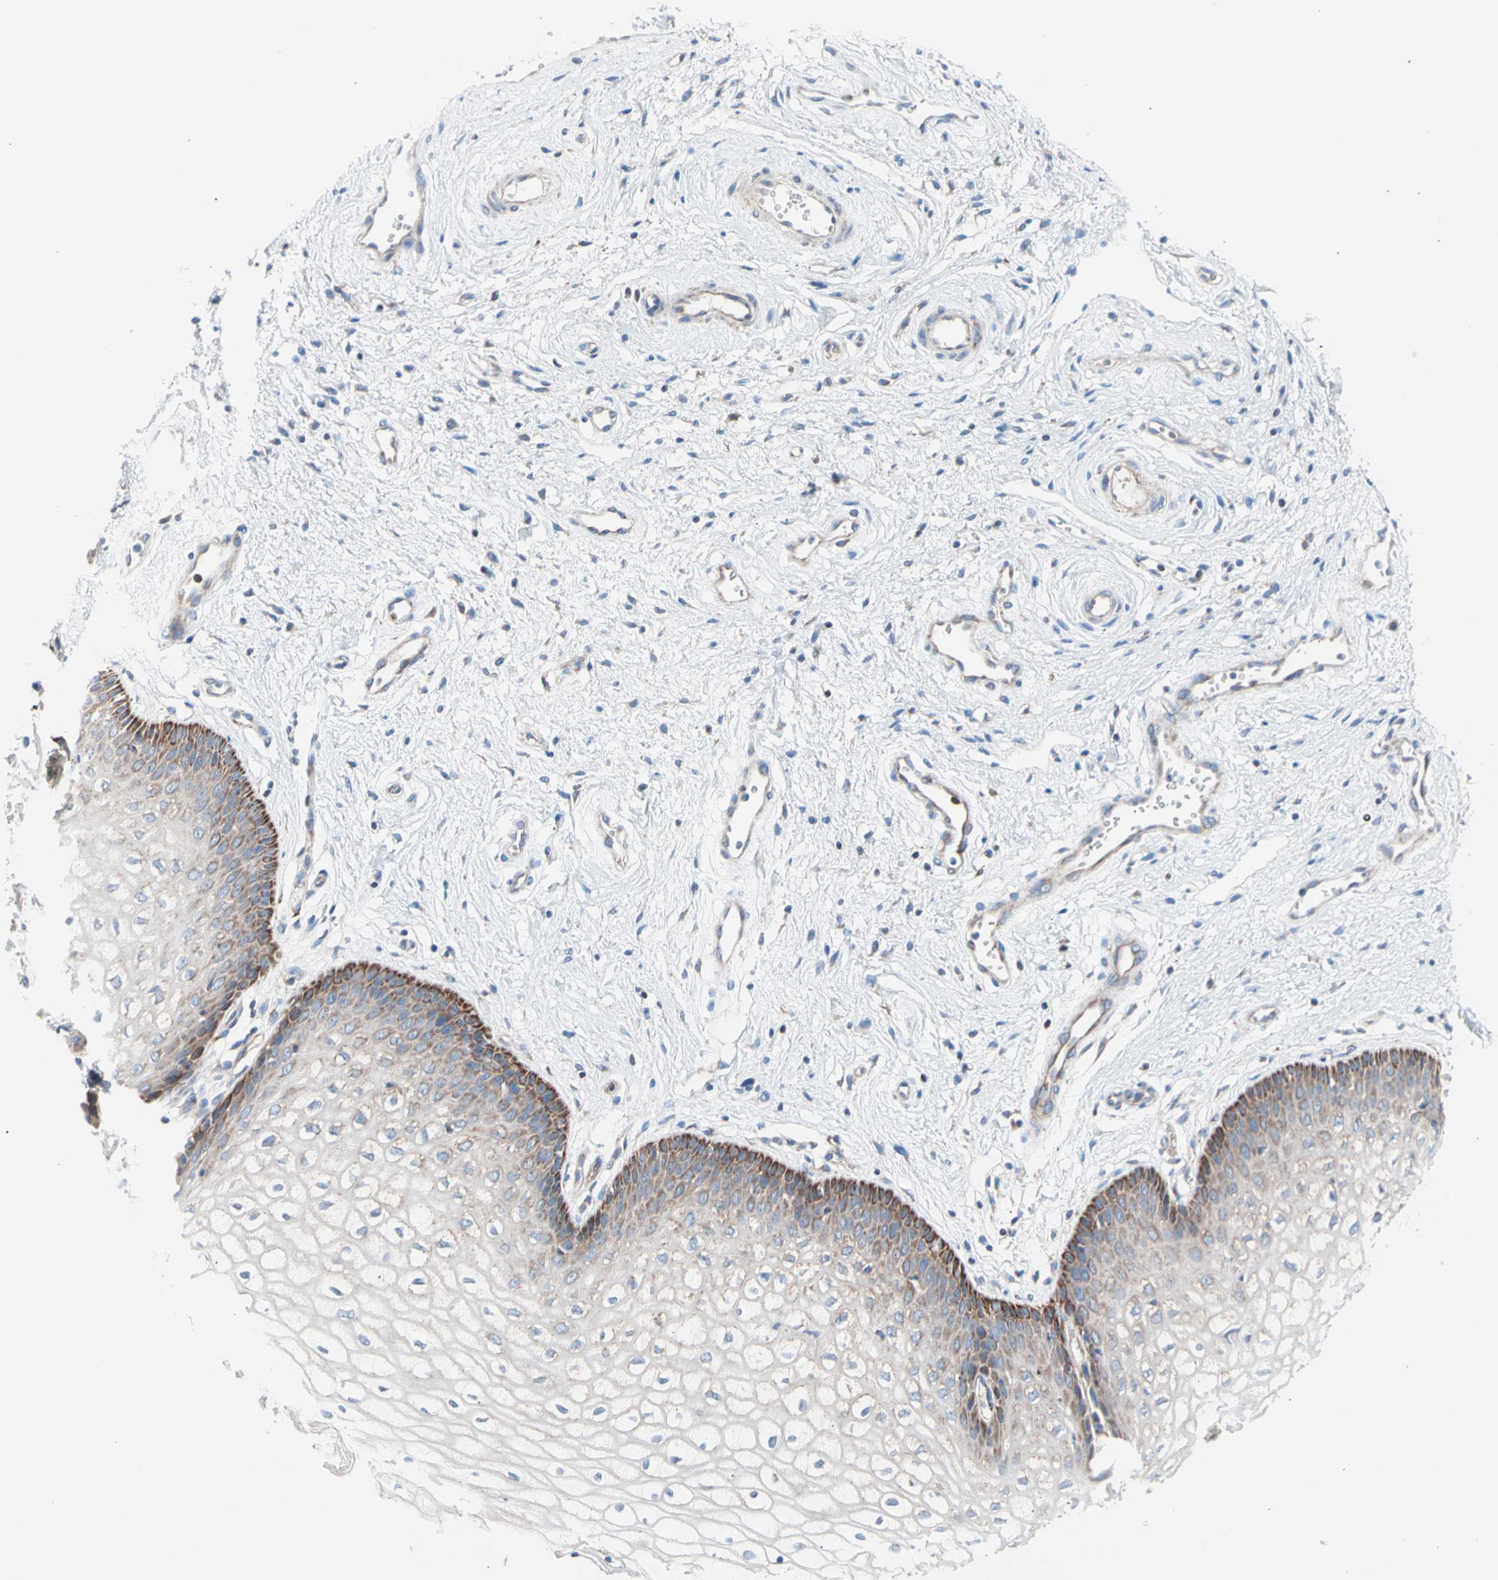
{"staining": {"intensity": "strong", "quantity": "25%-75%", "location": "cytoplasmic/membranous"}, "tissue": "vagina", "cell_type": "Squamous epithelial cells", "image_type": "normal", "snomed": [{"axis": "morphology", "description": "Normal tissue, NOS"}, {"axis": "topography", "description": "Vagina"}], "caption": "IHC staining of benign vagina, which shows high levels of strong cytoplasmic/membranous positivity in about 25%-75% of squamous epithelial cells indicating strong cytoplasmic/membranous protein expression. The staining was performed using DAB (brown) for protein detection and nuclei were counterstained in hematoxylin (blue).", "gene": "HK1", "patient": {"sex": "female", "age": 34}}